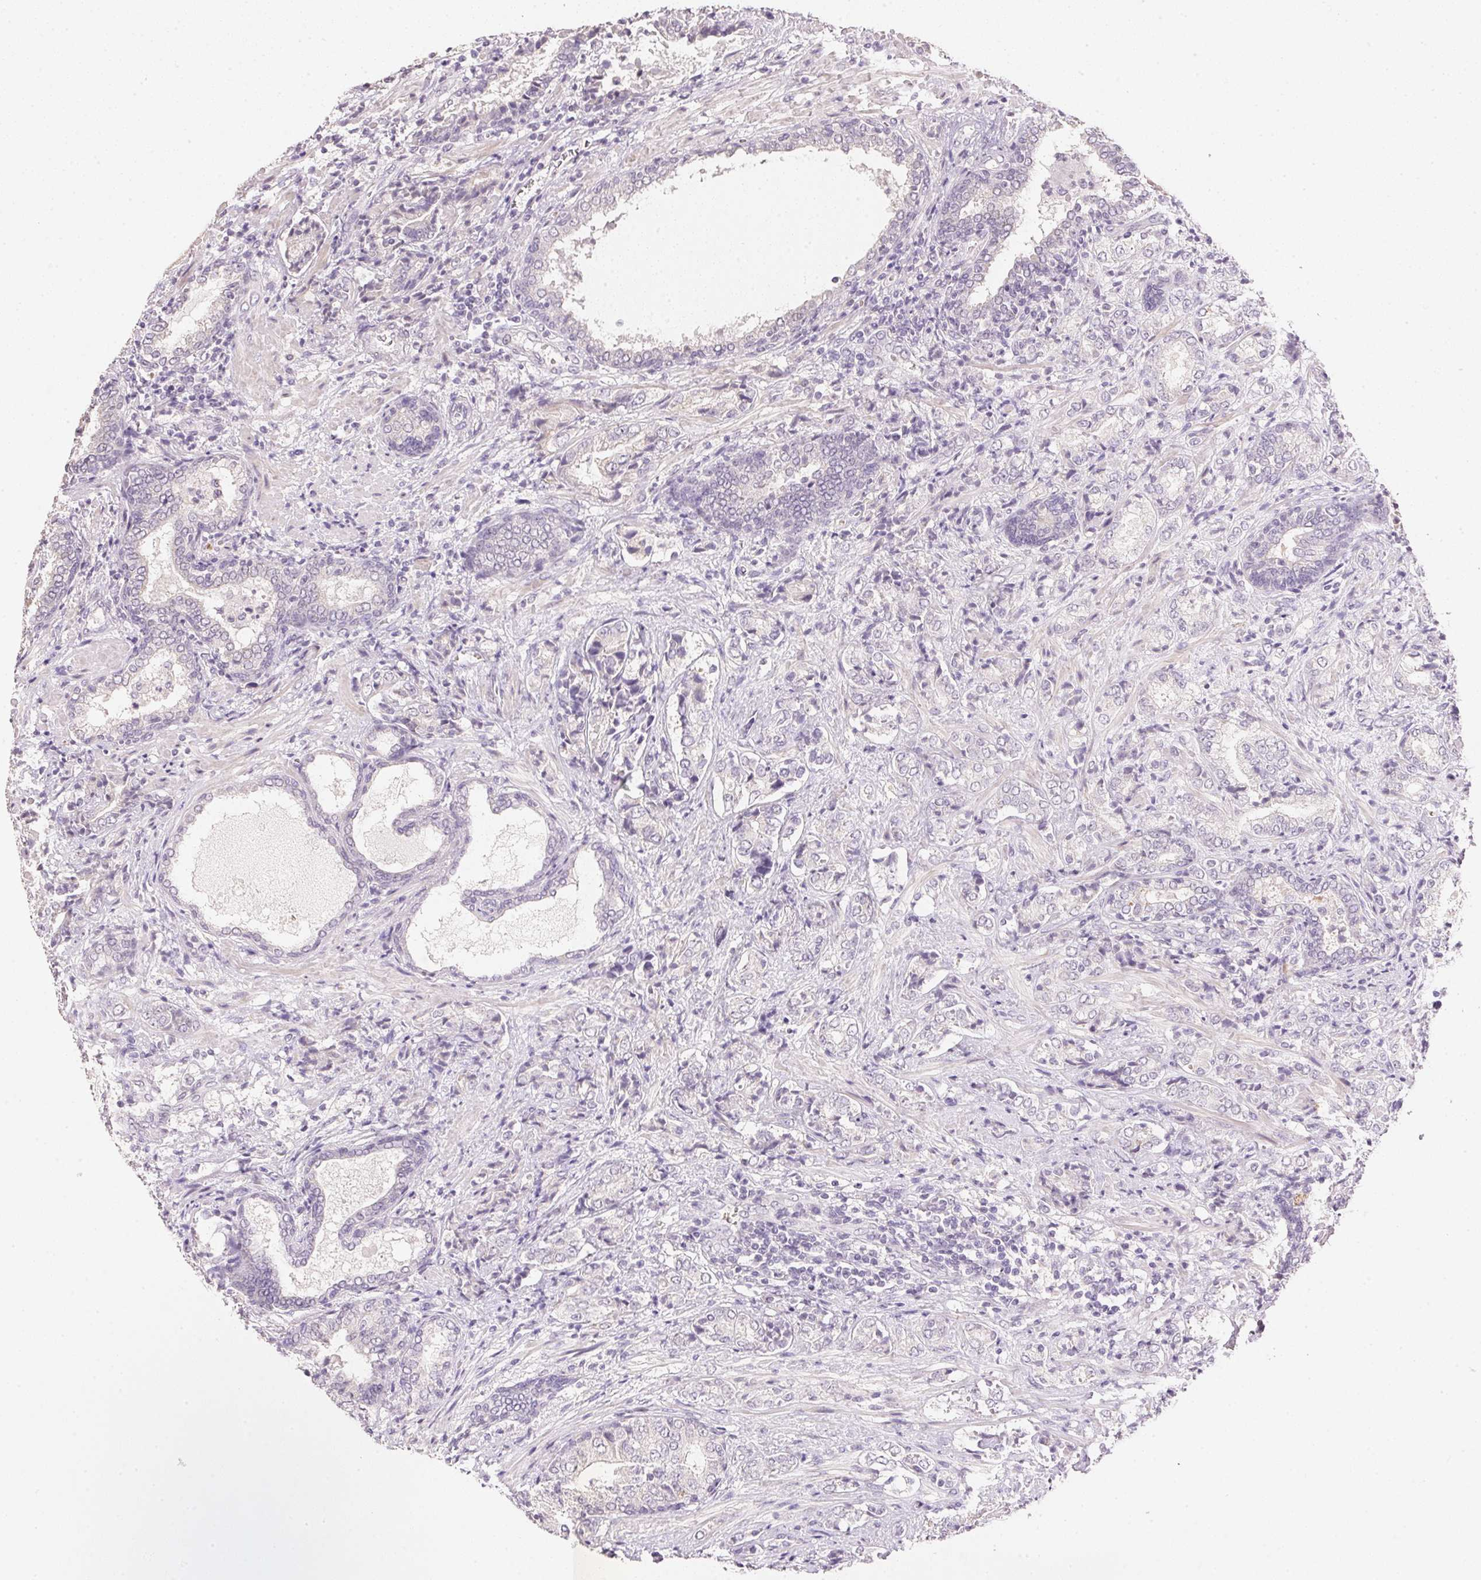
{"staining": {"intensity": "negative", "quantity": "none", "location": "none"}, "tissue": "prostate cancer", "cell_type": "Tumor cells", "image_type": "cancer", "snomed": [{"axis": "morphology", "description": "Adenocarcinoma, High grade"}, {"axis": "topography", "description": "Prostate"}], "caption": "This is an IHC micrograph of human adenocarcinoma (high-grade) (prostate). There is no expression in tumor cells.", "gene": "DHCR24", "patient": {"sex": "male", "age": 62}}